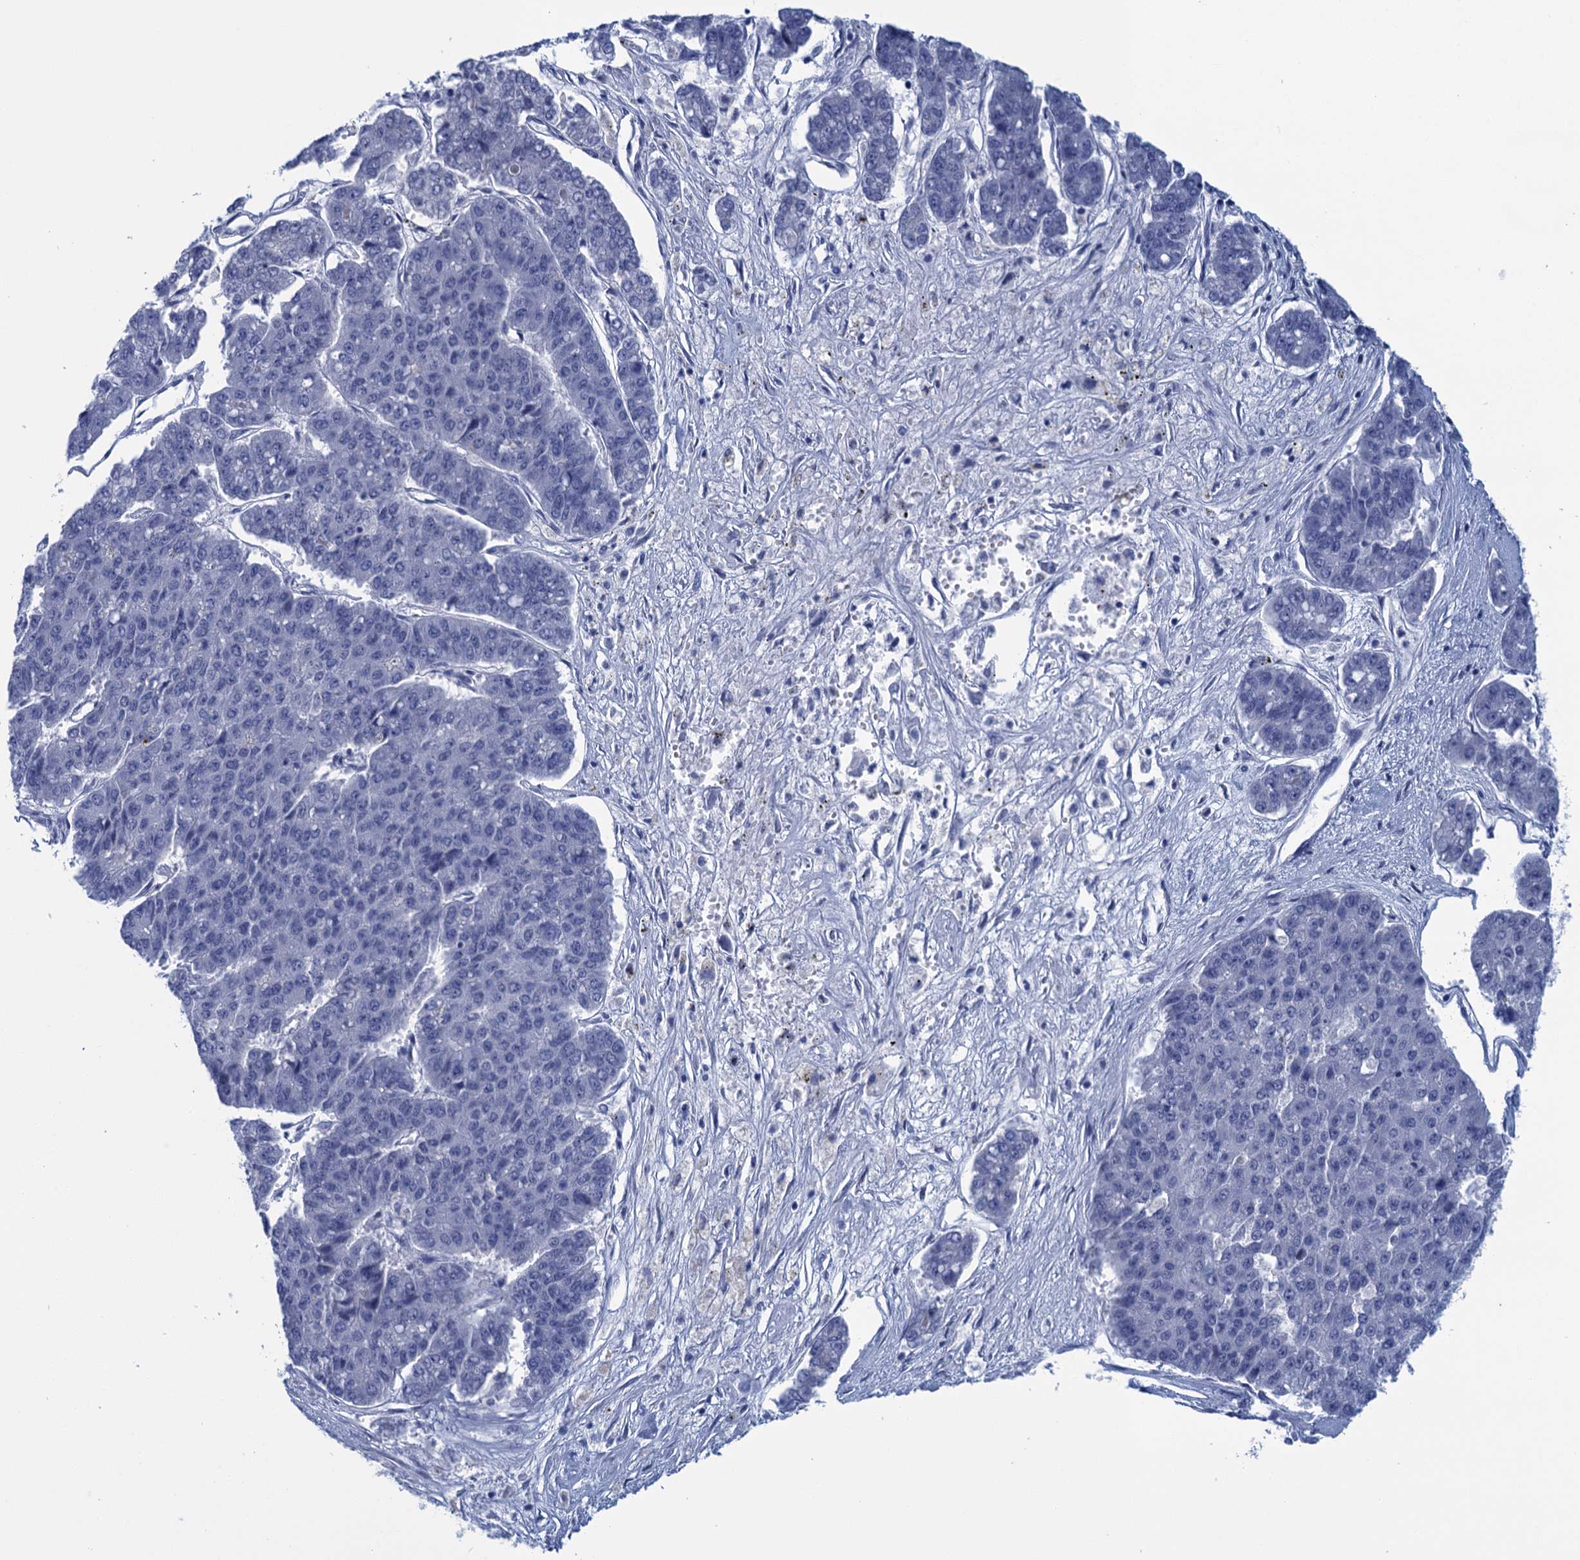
{"staining": {"intensity": "negative", "quantity": "none", "location": "none"}, "tissue": "pancreatic cancer", "cell_type": "Tumor cells", "image_type": "cancer", "snomed": [{"axis": "morphology", "description": "Adenocarcinoma, NOS"}, {"axis": "topography", "description": "Pancreas"}], "caption": "DAB (3,3'-diaminobenzidine) immunohistochemical staining of human pancreatic adenocarcinoma displays no significant expression in tumor cells. Brightfield microscopy of immunohistochemistry (IHC) stained with DAB (3,3'-diaminobenzidine) (brown) and hematoxylin (blue), captured at high magnification.", "gene": "SCEL", "patient": {"sex": "male", "age": 50}}